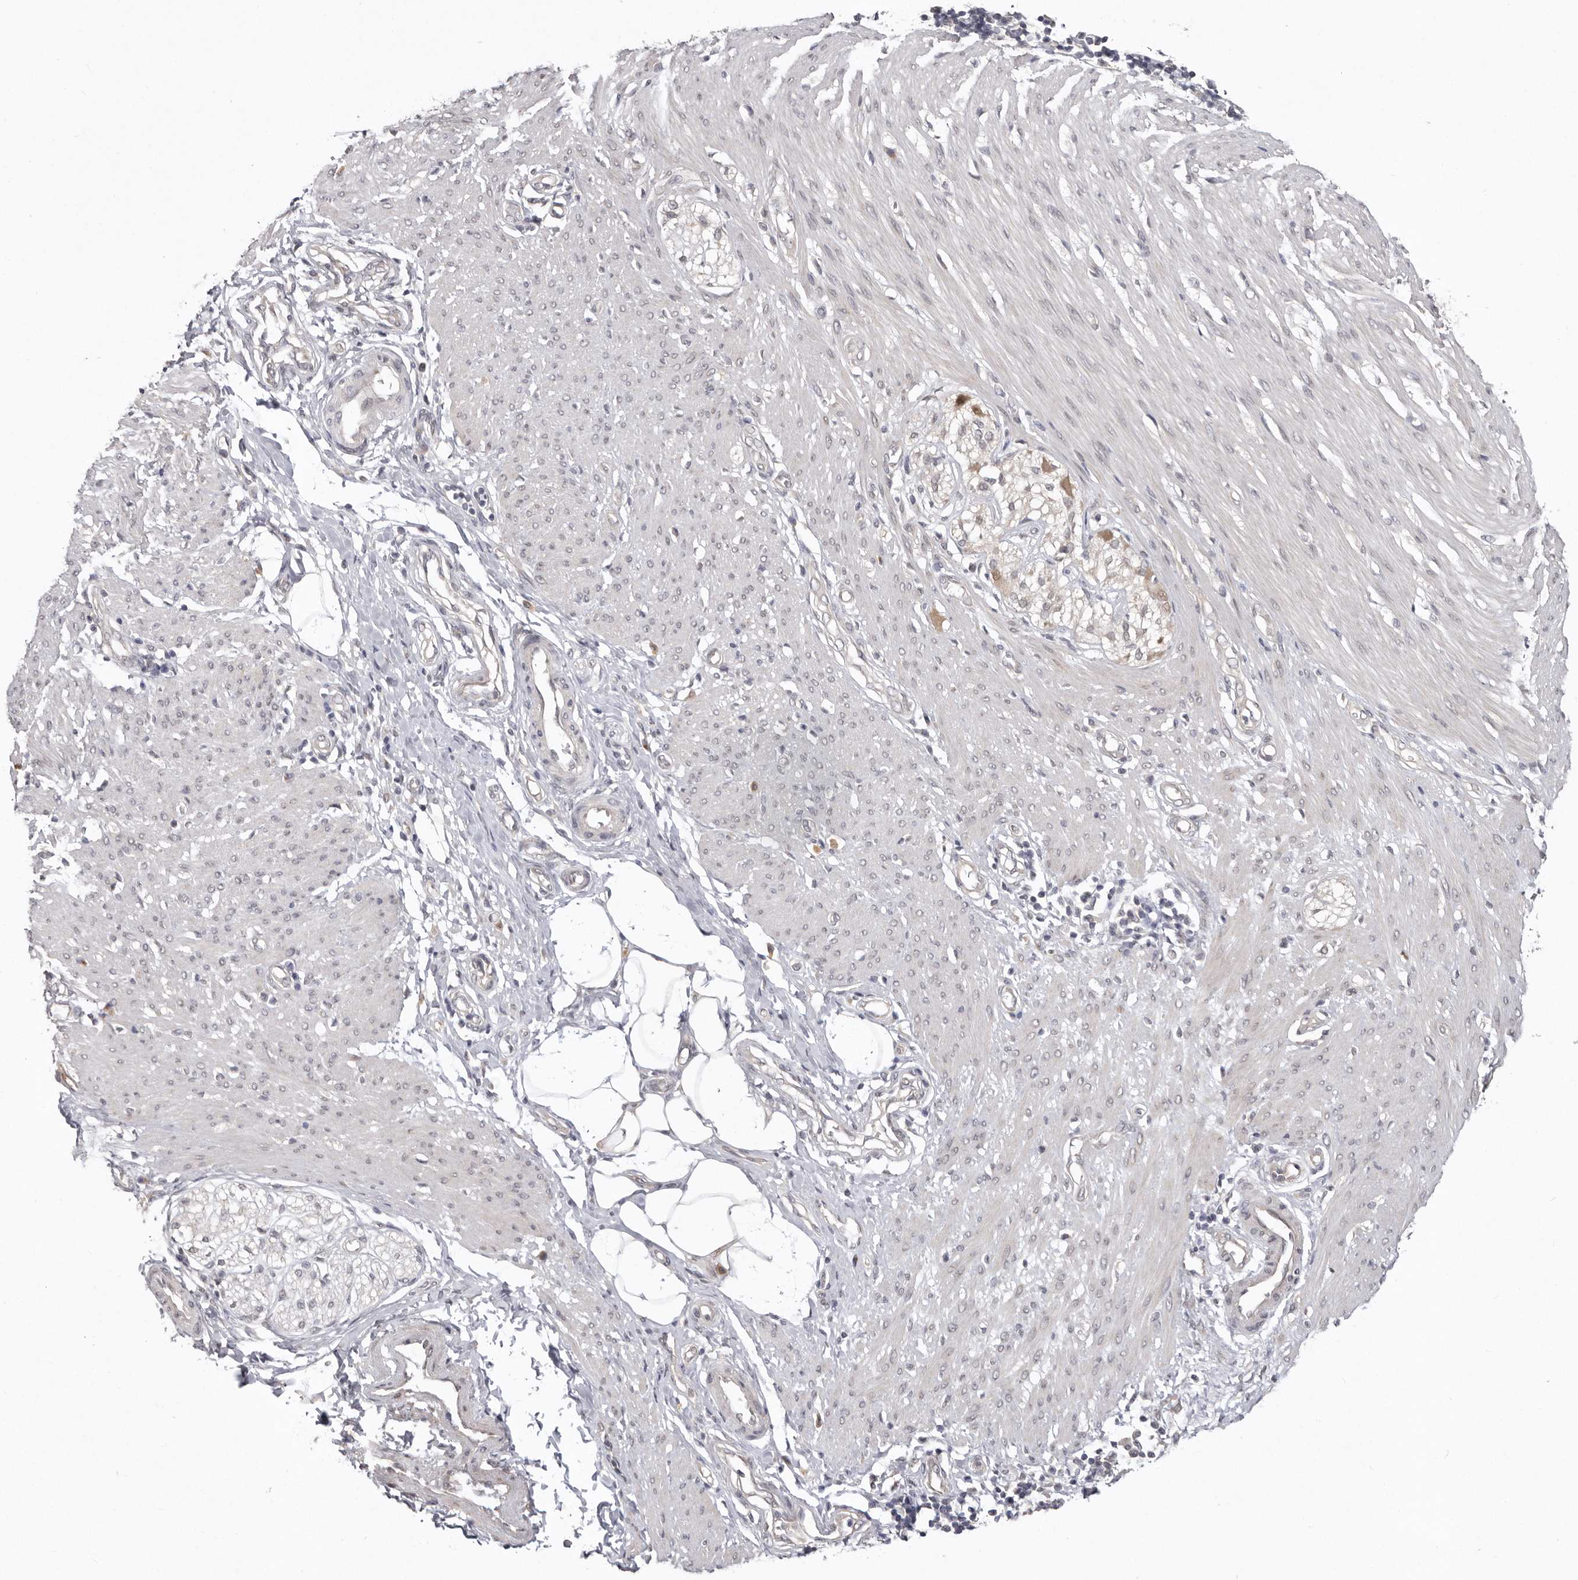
{"staining": {"intensity": "weak", "quantity": "25%-75%", "location": "nuclear"}, "tissue": "smooth muscle", "cell_type": "Smooth muscle cells", "image_type": "normal", "snomed": [{"axis": "morphology", "description": "Normal tissue, NOS"}, {"axis": "morphology", "description": "Adenocarcinoma, NOS"}, {"axis": "topography", "description": "Colon"}, {"axis": "topography", "description": "Peripheral nerve tissue"}], "caption": "Protein expression analysis of normal smooth muscle shows weak nuclear positivity in about 25%-75% of smooth muscle cells.", "gene": "NSUN4", "patient": {"sex": "male", "age": 14}}